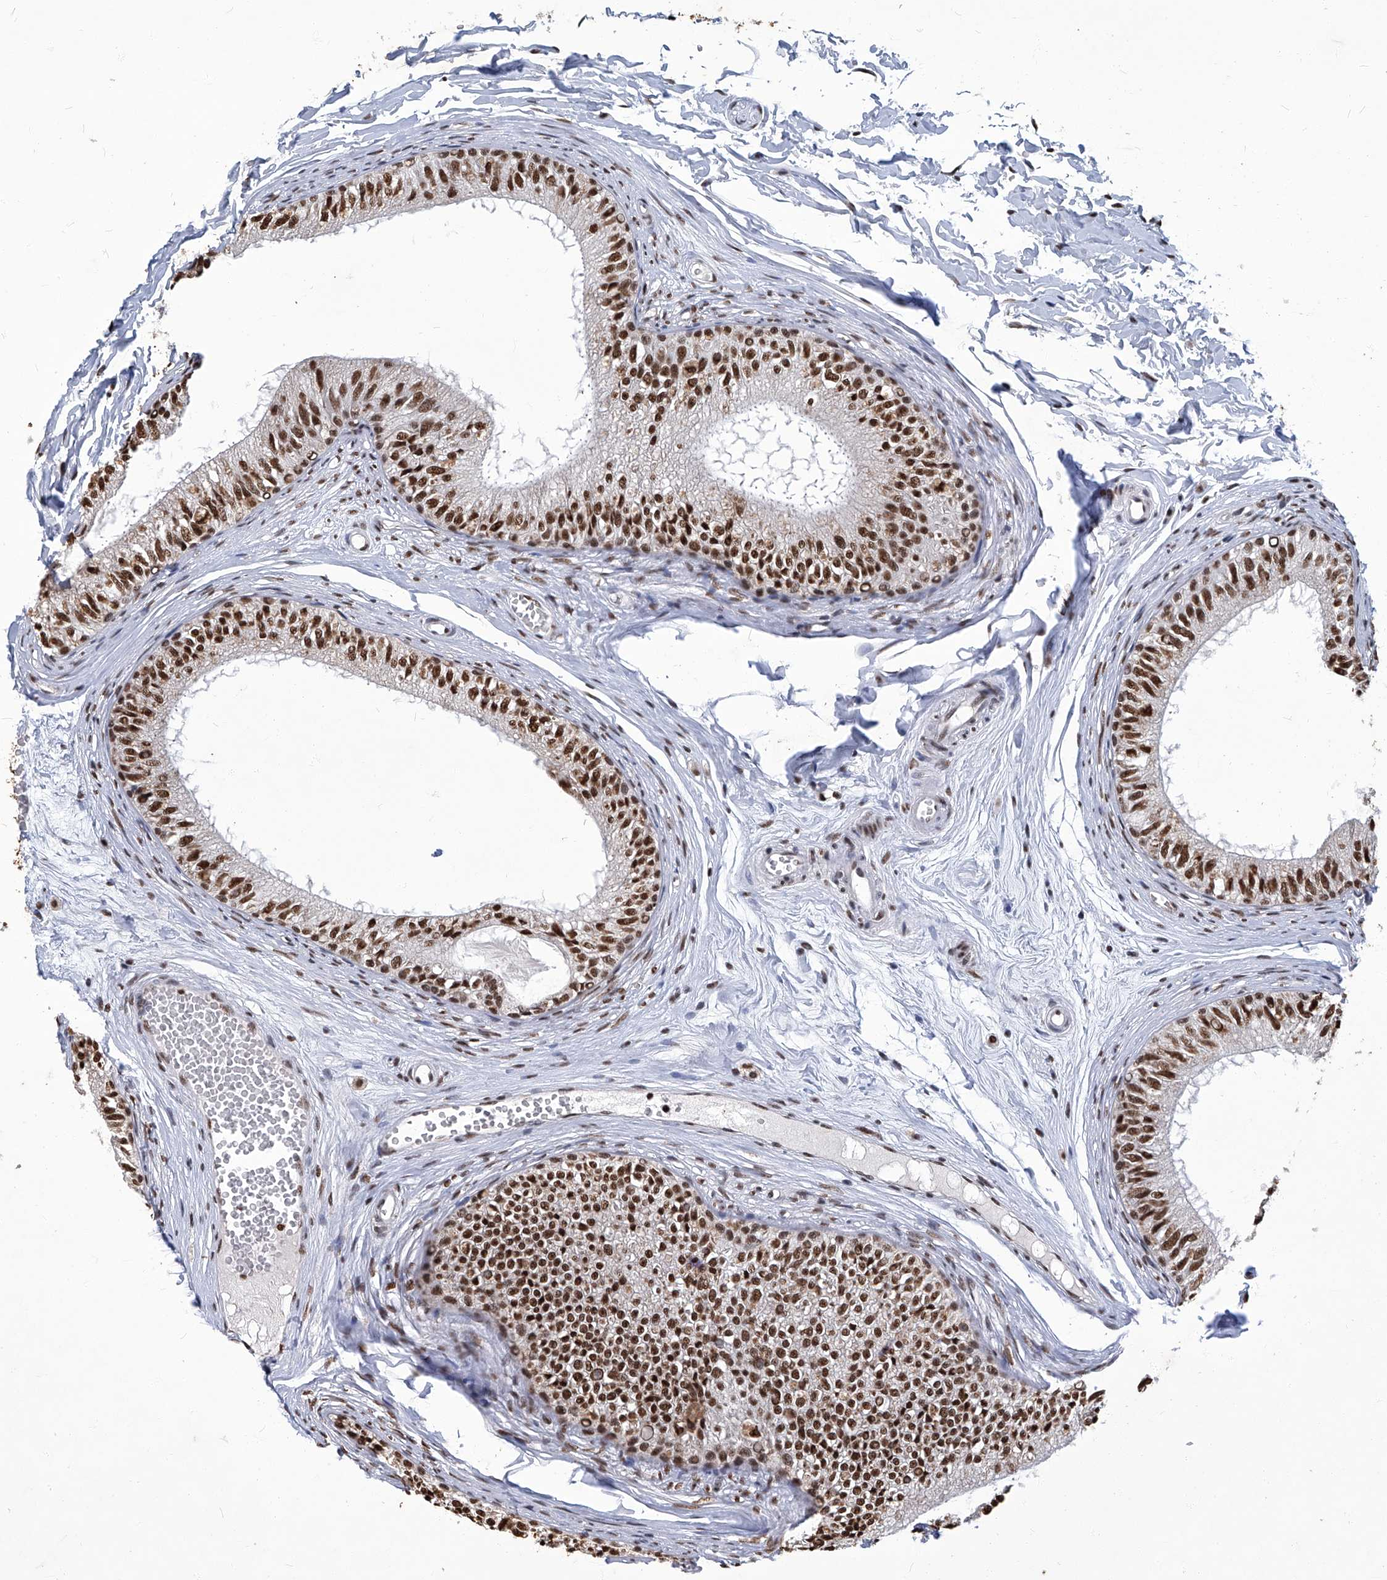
{"staining": {"intensity": "moderate", "quantity": ">75%", "location": "nuclear"}, "tissue": "epididymis", "cell_type": "Glandular cells", "image_type": "normal", "snomed": [{"axis": "morphology", "description": "Normal tissue, NOS"}, {"axis": "morphology", "description": "Seminoma in situ"}, {"axis": "topography", "description": "Testis"}, {"axis": "topography", "description": "Epididymis"}], "caption": "An IHC photomicrograph of unremarkable tissue is shown. Protein staining in brown highlights moderate nuclear positivity in epididymis within glandular cells.", "gene": "HBP1", "patient": {"sex": "male", "age": 28}}